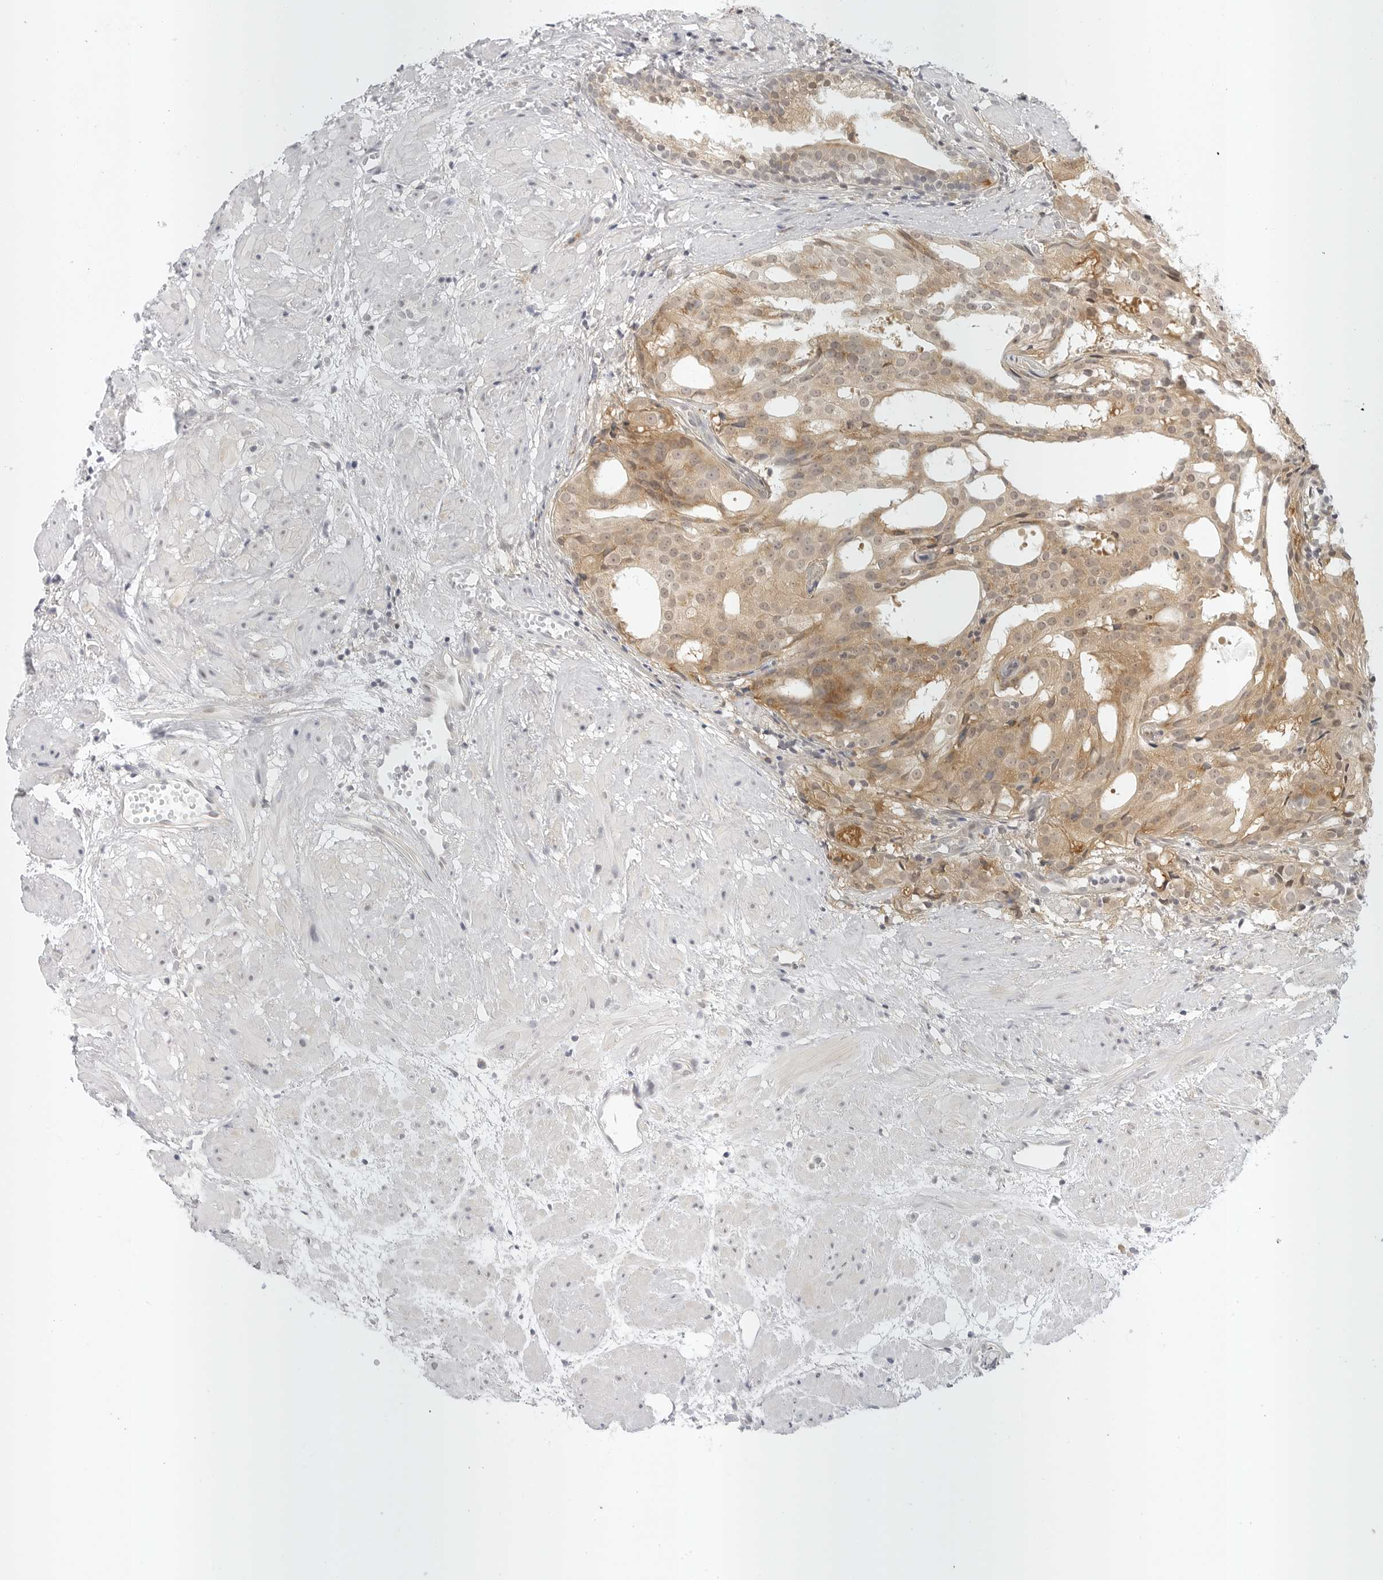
{"staining": {"intensity": "moderate", "quantity": "25%-75%", "location": "cytoplasmic/membranous"}, "tissue": "prostate cancer", "cell_type": "Tumor cells", "image_type": "cancer", "snomed": [{"axis": "morphology", "description": "Adenocarcinoma, Low grade"}, {"axis": "topography", "description": "Prostate"}], "caption": "Tumor cells show medium levels of moderate cytoplasmic/membranous positivity in approximately 25%-75% of cells in low-grade adenocarcinoma (prostate).", "gene": "TCP1", "patient": {"sex": "male", "age": 88}}